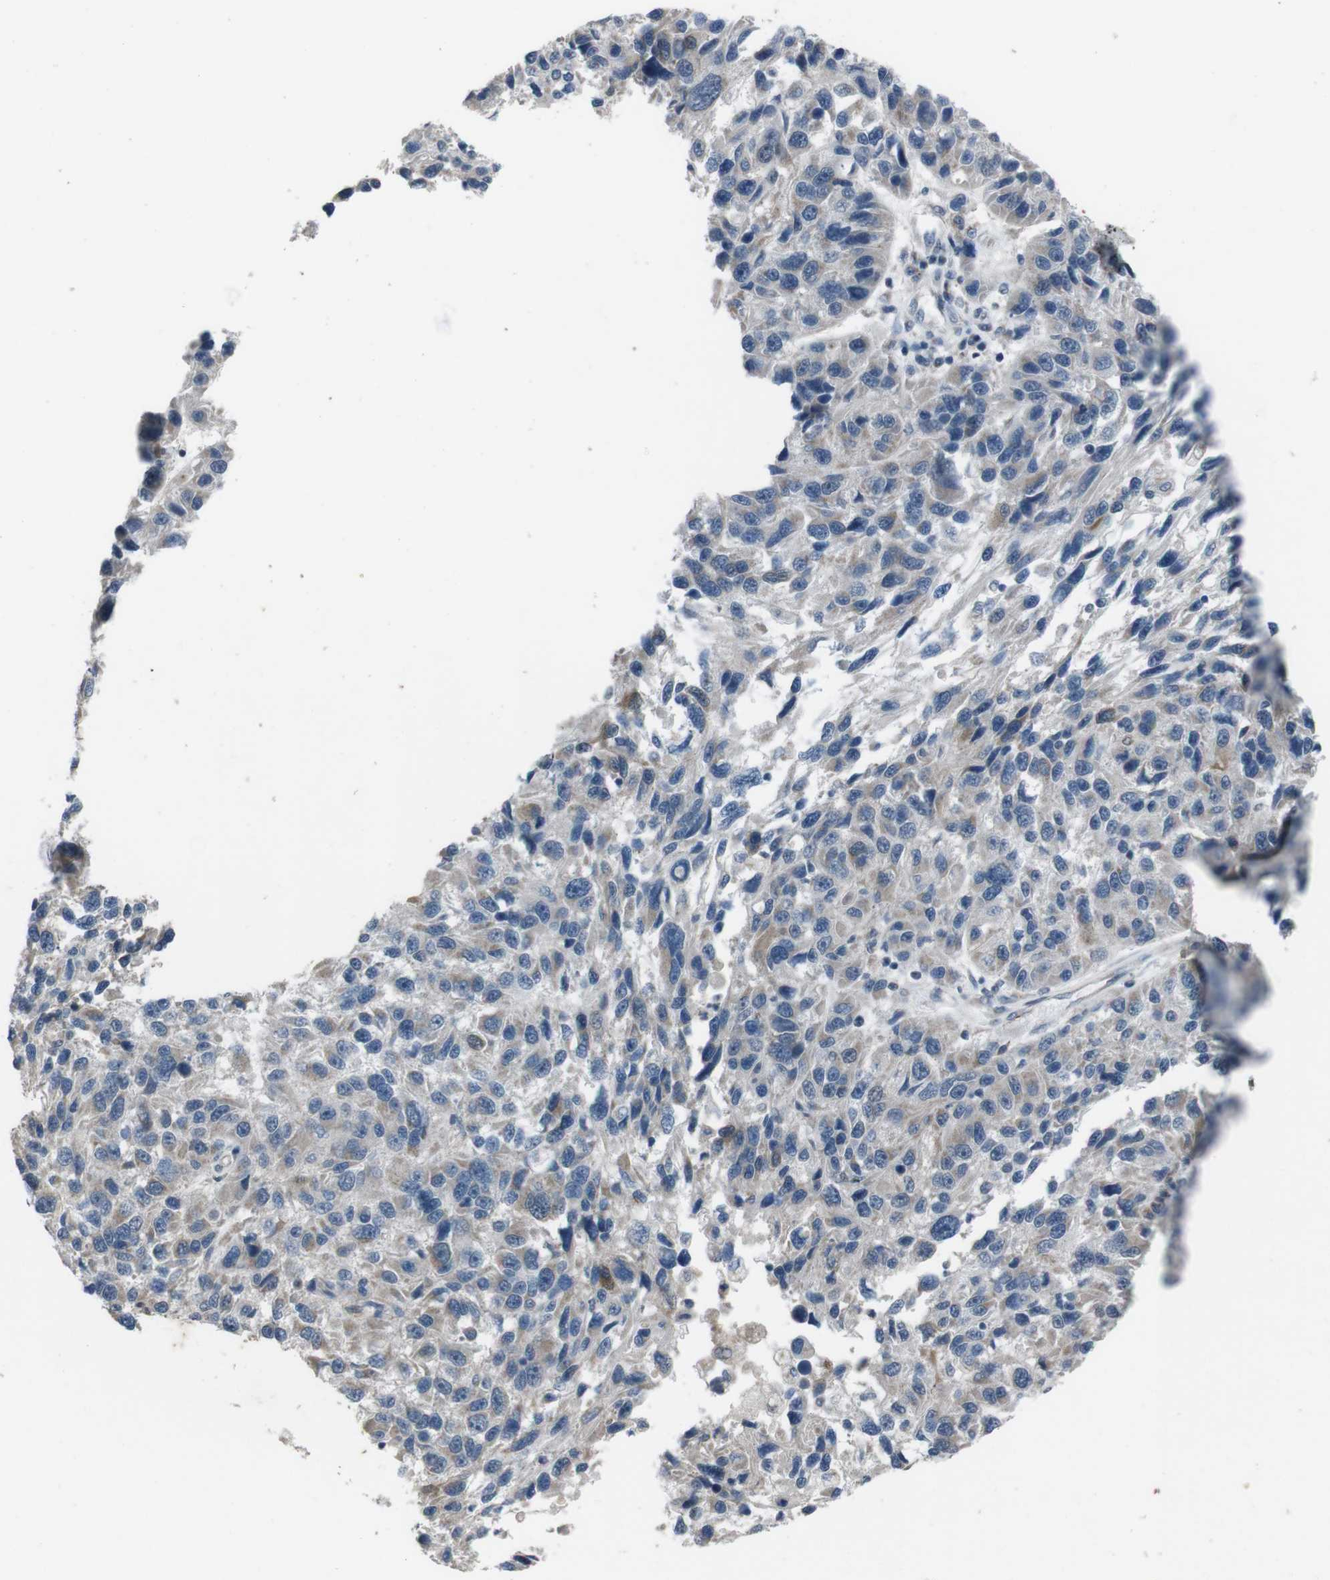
{"staining": {"intensity": "weak", "quantity": ">75%", "location": "cytoplasmic/membranous"}, "tissue": "melanoma", "cell_type": "Tumor cells", "image_type": "cancer", "snomed": [{"axis": "morphology", "description": "Malignant melanoma, NOS"}, {"axis": "topography", "description": "Skin"}], "caption": "Weak cytoplasmic/membranous expression is present in about >75% of tumor cells in malignant melanoma. The staining was performed using DAB (3,3'-diaminobenzidine), with brown indicating positive protein expression. Nuclei are stained blue with hematoxylin.", "gene": "EFNA5", "patient": {"sex": "male", "age": 53}}